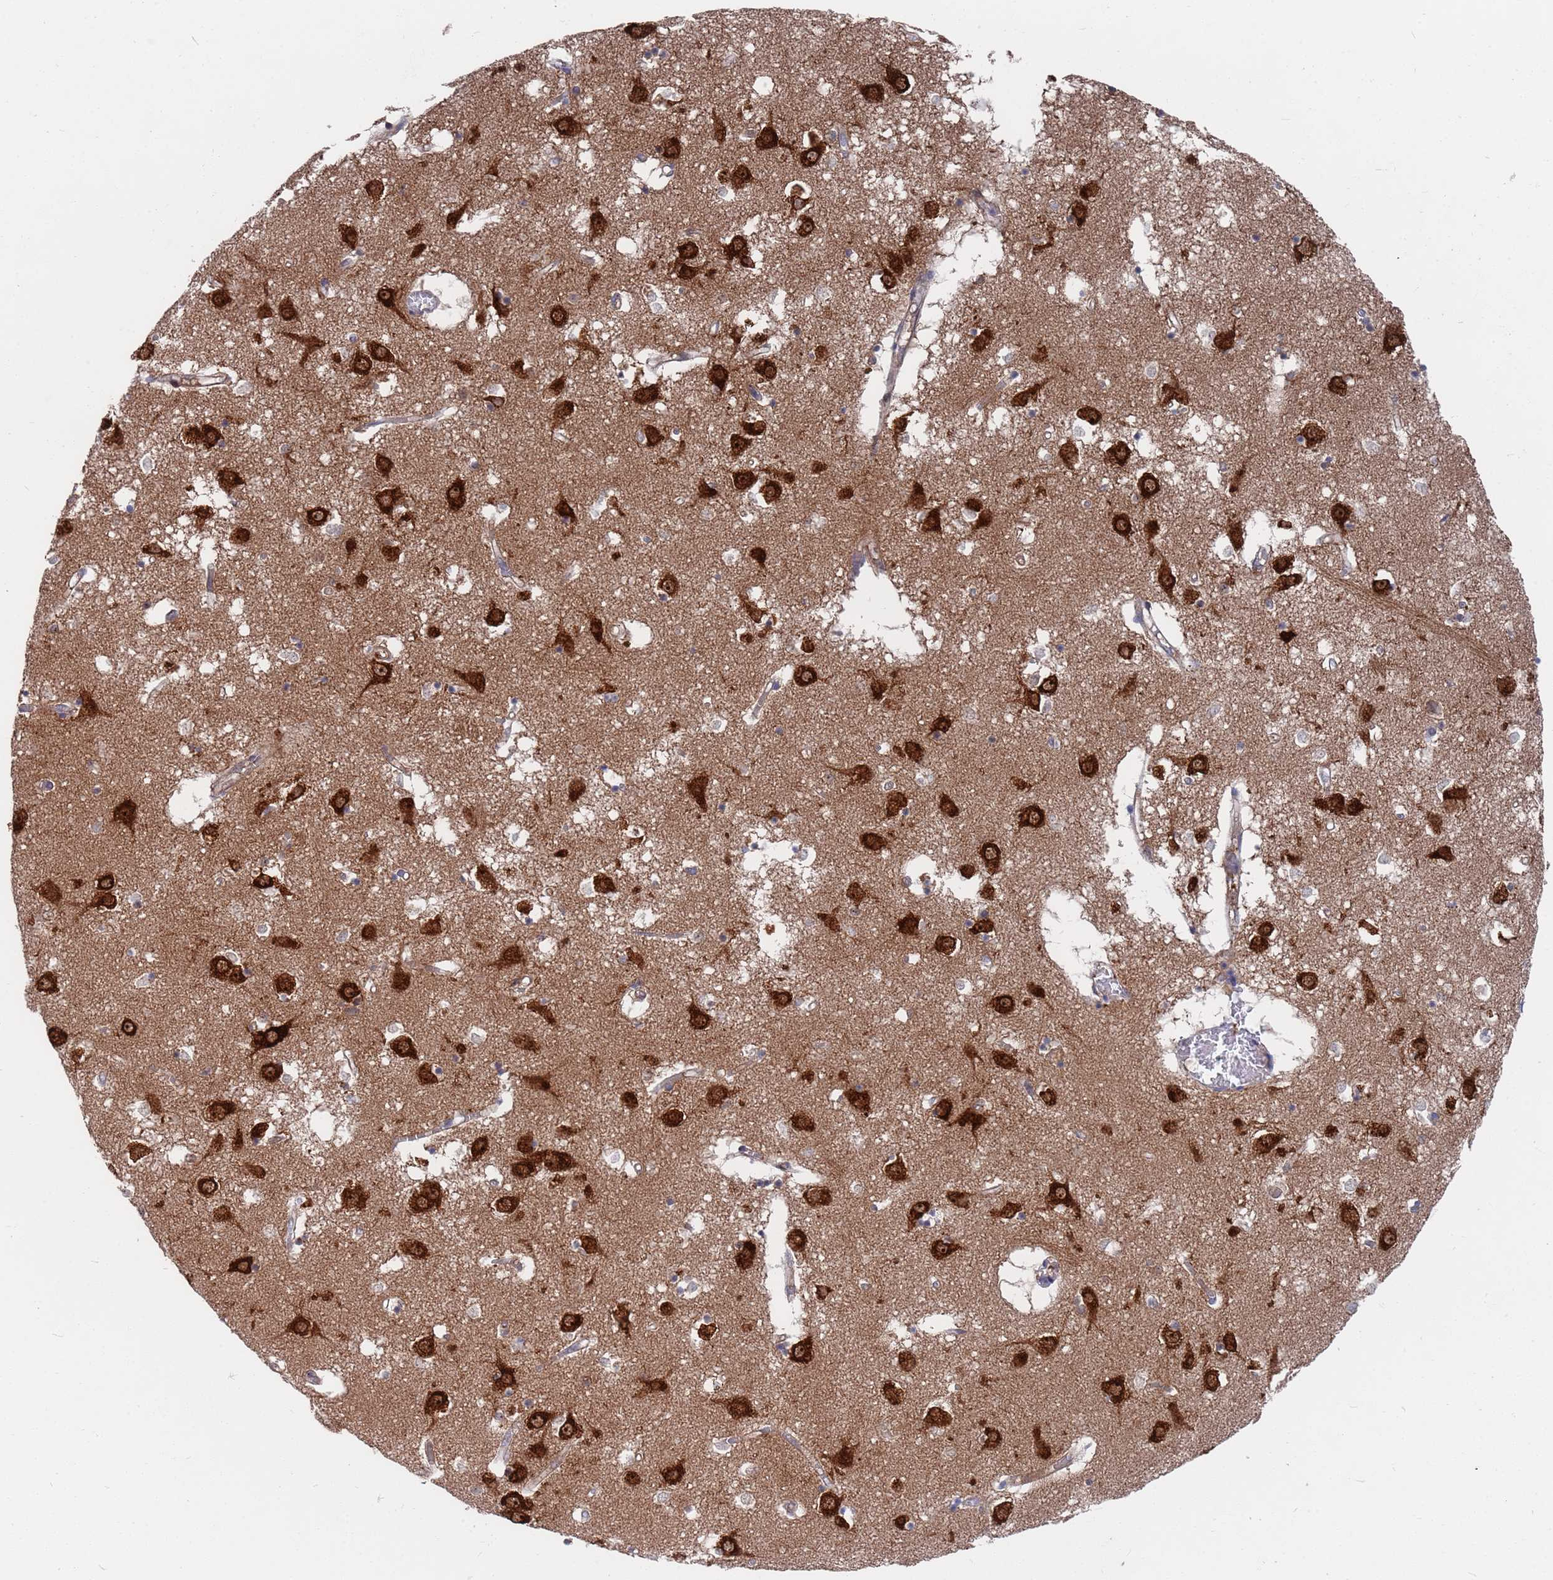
{"staining": {"intensity": "moderate", "quantity": "<25%", "location": "cytoplasmic/membranous"}, "tissue": "caudate", "cell_type": "Glial cells", "image_type": "normal", "snomed": [{"axis": "morphology", "description": "Normal tissue, NOS"}, {"axis": "topography", "description": "Lateral ventricle wall"}], "caption": "Caudate stained with immunohistochemistry (IHC) exhibits moderate cytoplasmic/membranous staining in approximately <25% of glial cells.", "gene": "TMBIM6", "patient": {"sex": "male", "age": 70}}